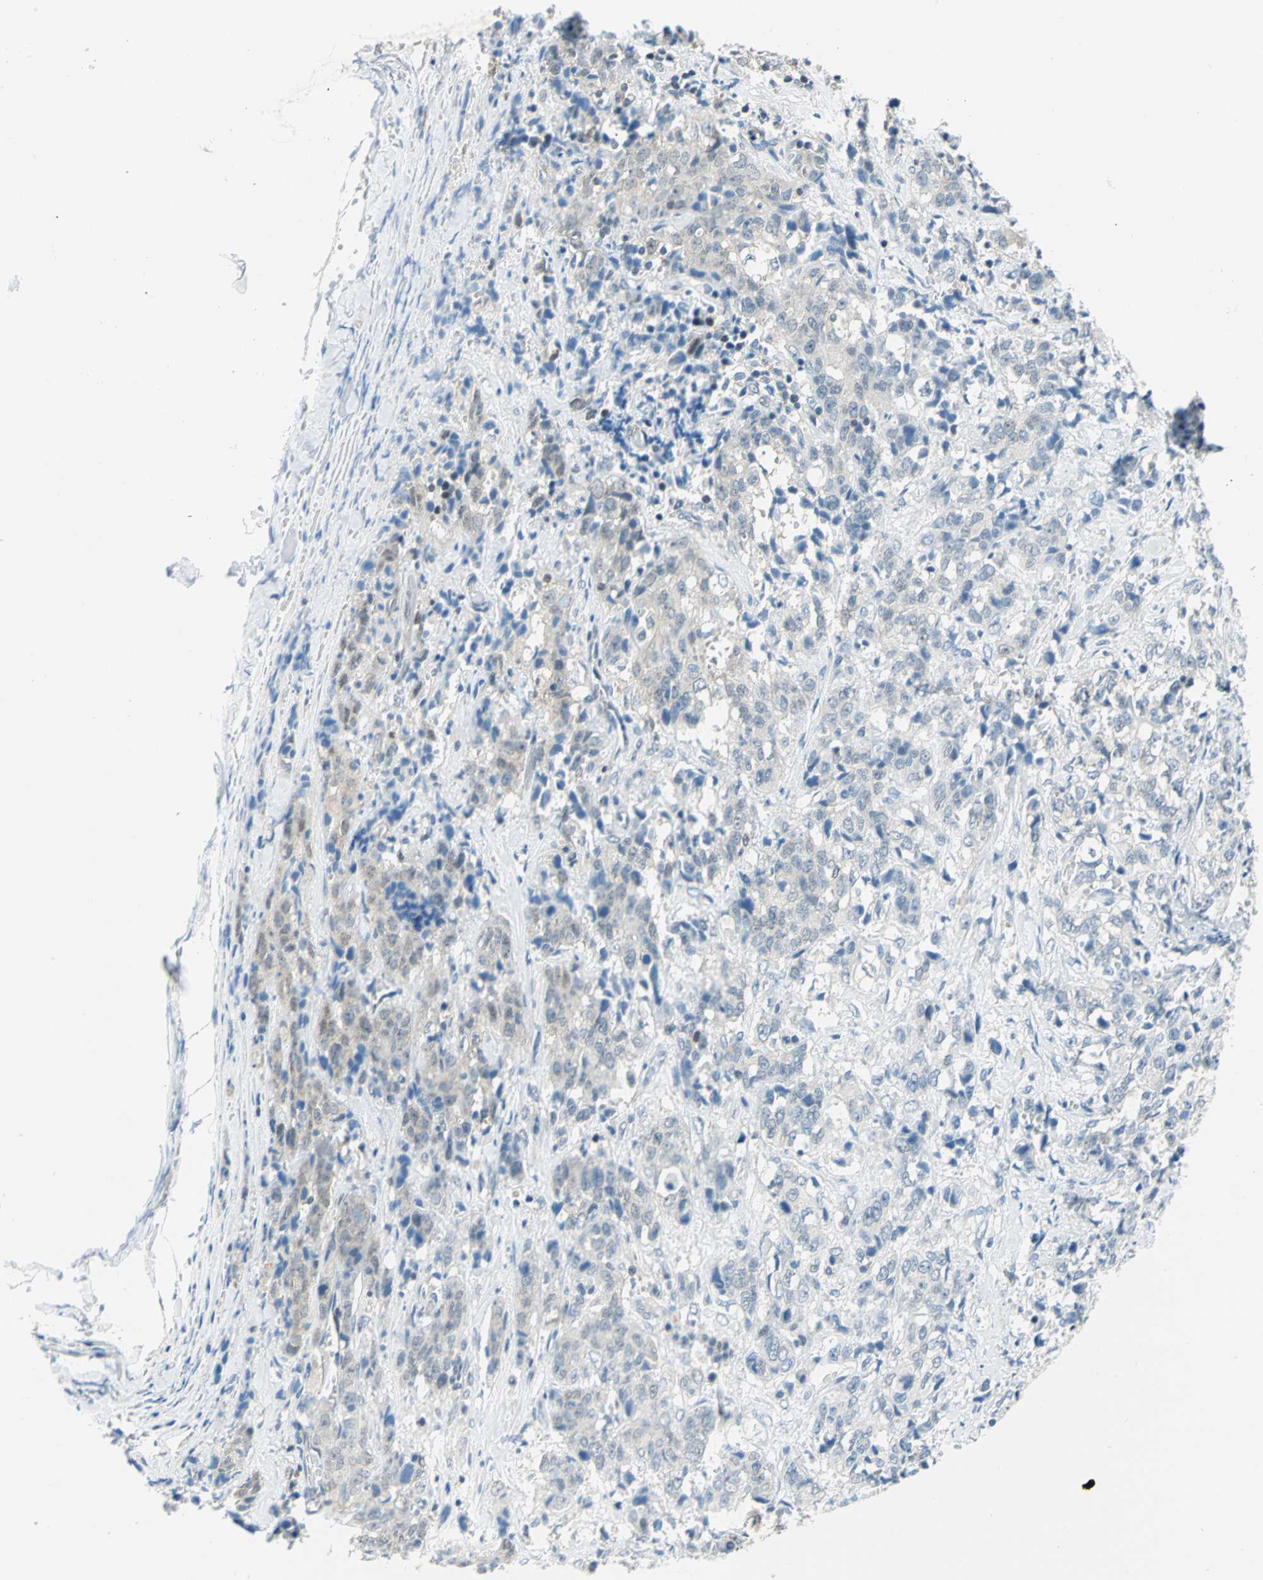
{"staining": {"intensity": "negative", "quantity": "none", "location": "none"}, "tissue": "stomach cancer", "cell_type": "Tumor cells", "image_type": "cancer", "snomed": [{"axis": "morphology", "description": "Adenocarcinoma, NOS"}, {"axis": "topography", "description": "Stomach"}], "caption": "This is an immunohistochemistry (IHC) histopathology image of stomach adenocarcinoma. There is no expression in tumor cells.", "gene": "PIN1", "patient": {"sex": "male", "age": 48}}